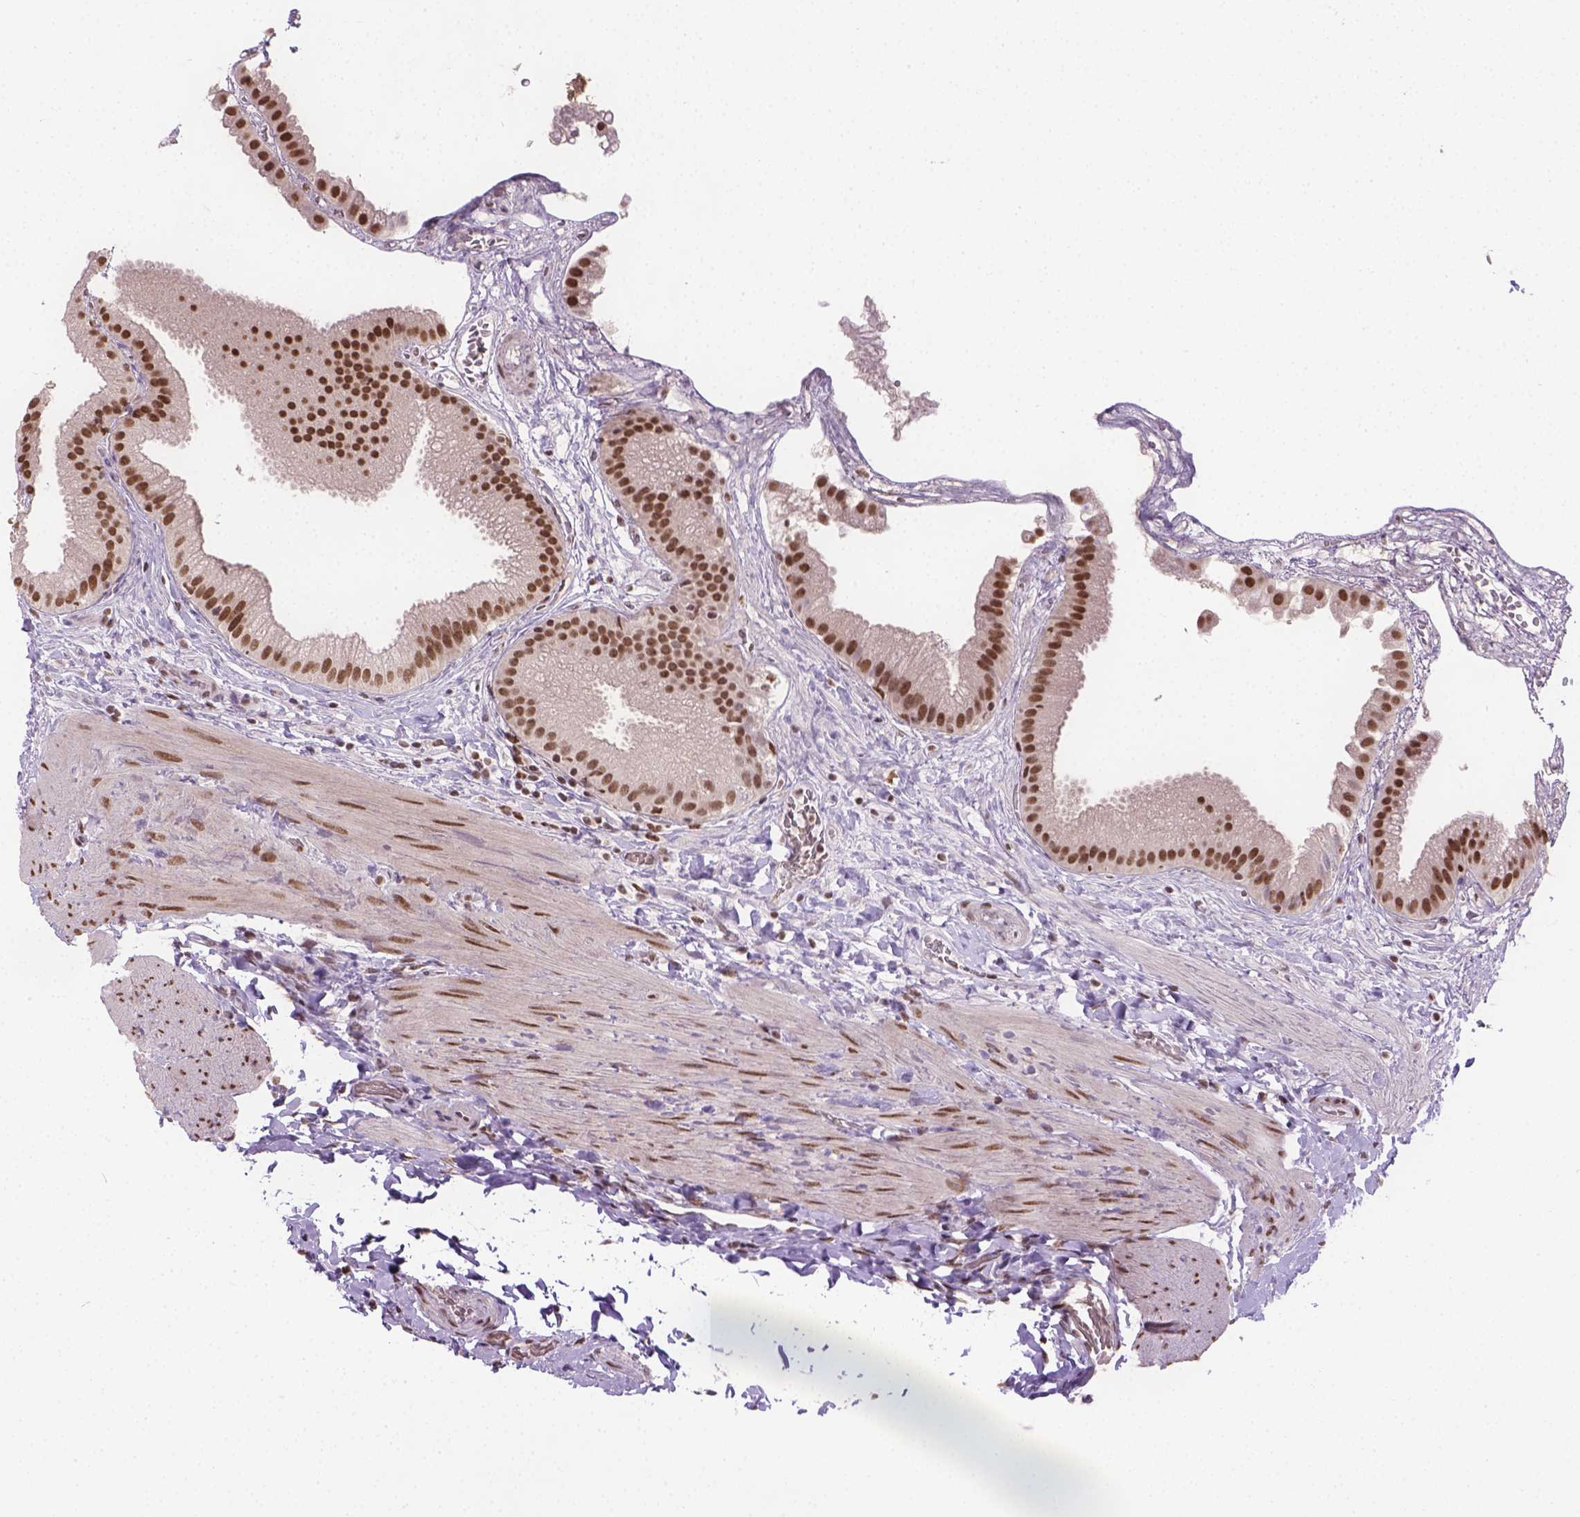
{"staining": {"intensity": "strong", "quantity": ">75%", "location": "nuclear"}, "tissue": "gallbladder", "cell_type": "Glandular cells", "image_type": "normal", "snomed": [{"axis": "morphology", "description": "Normal tissue, NOS"}, {"axis": "topography", "description": "Gallbladder"}], "caption": "This histopathology image demonstrates immunohistochemistry staining of benign human gallbladder, with high strong nuclear expression in about >75% of glandular cells.", "gene": "FANCE", "patient": {"sex": "female", "age": 63}}